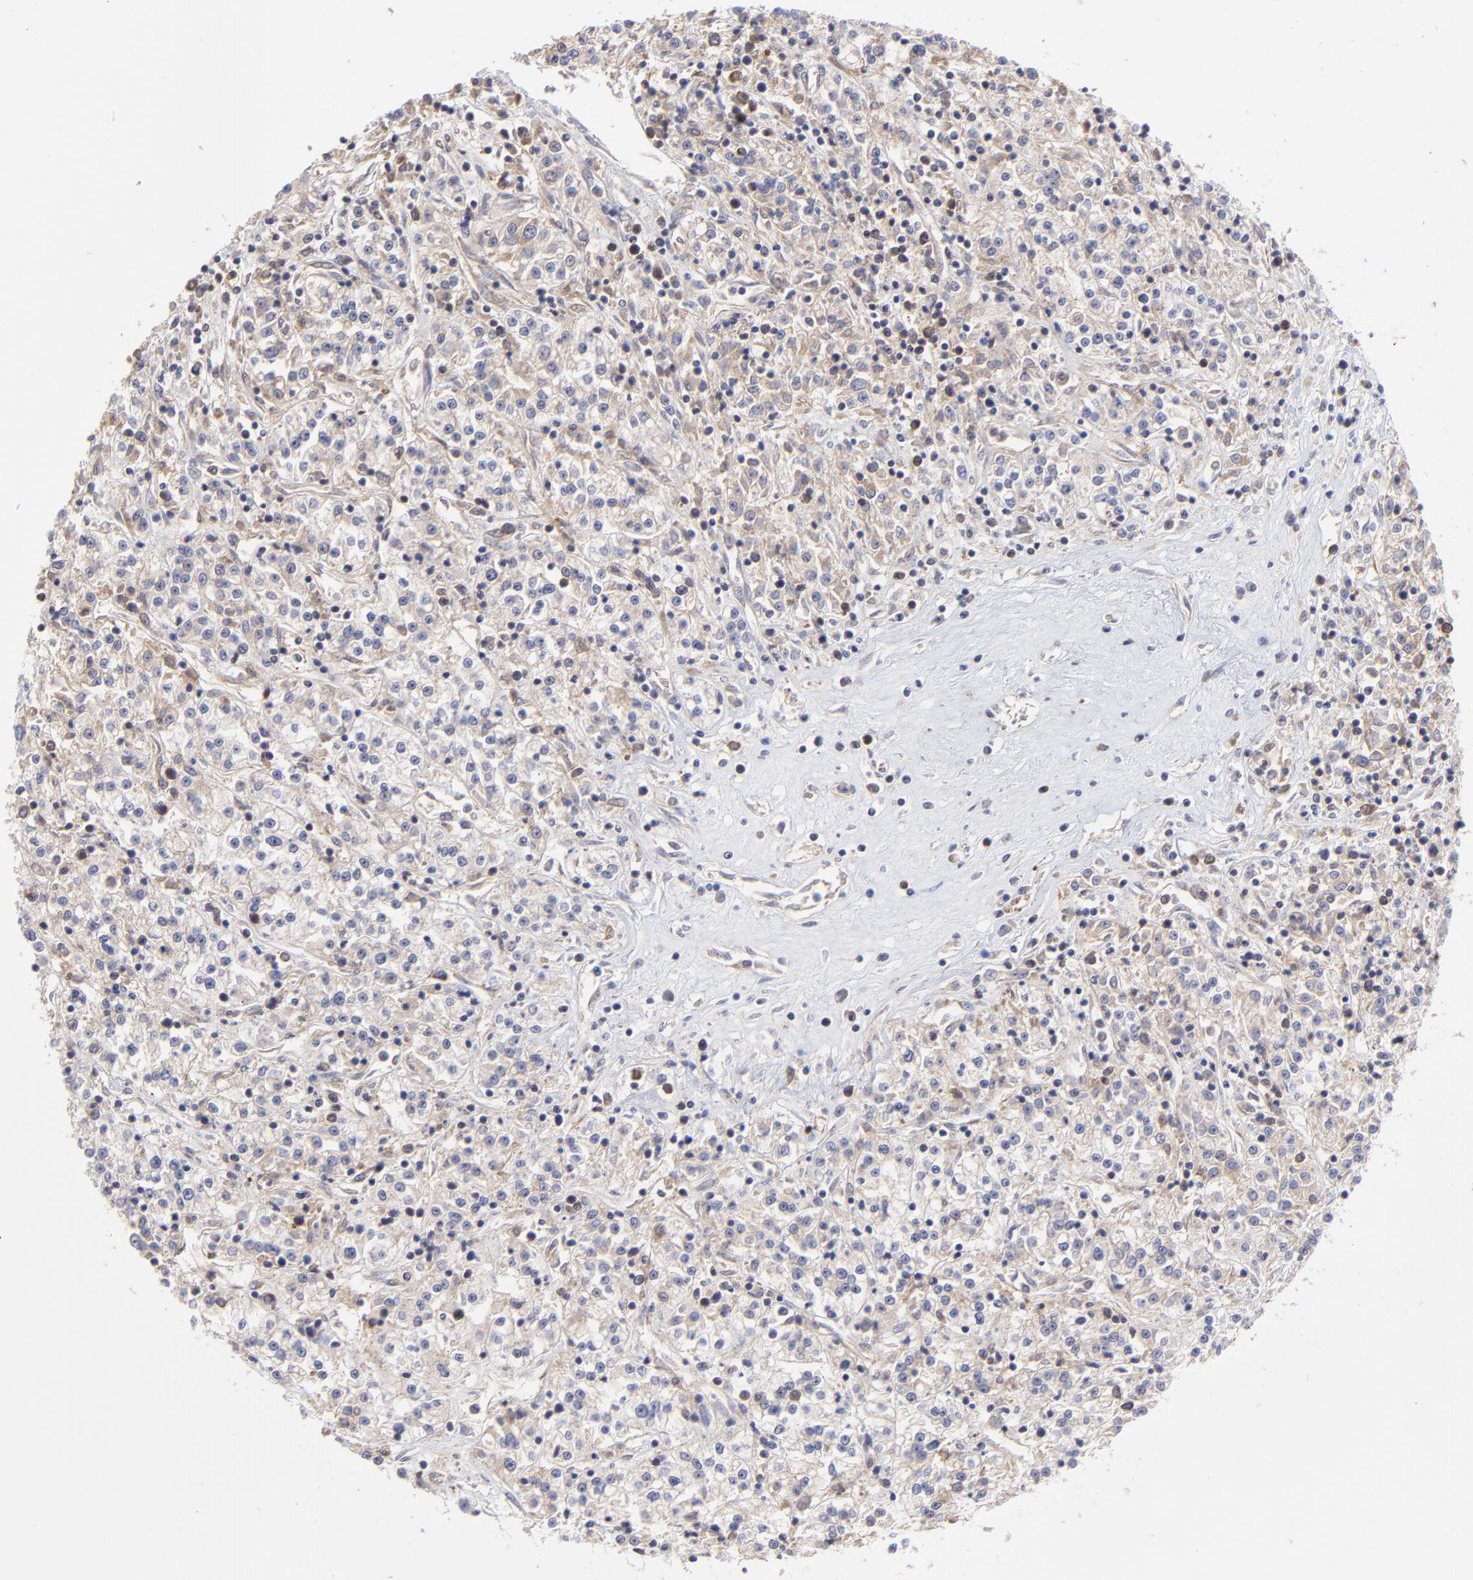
{"staining": {"intensity": "weak", "quantity": "<25%", "location": "cytoplasmic/membranous"}, "tissue": "renal cancer", "cell_type": "Tumor cells", "image_type": "cancer", "snomed": [{"axis": "morphology", "description": "Adenocarcinoma, NOS"}, {"axis": "topography", "description": "Kidney"}], "caption": "The photomicrograph displays no significant positivity in tumor cells of renal cancer.", "gene": "GART", "patient": {"sex": "female", "age": 76}}